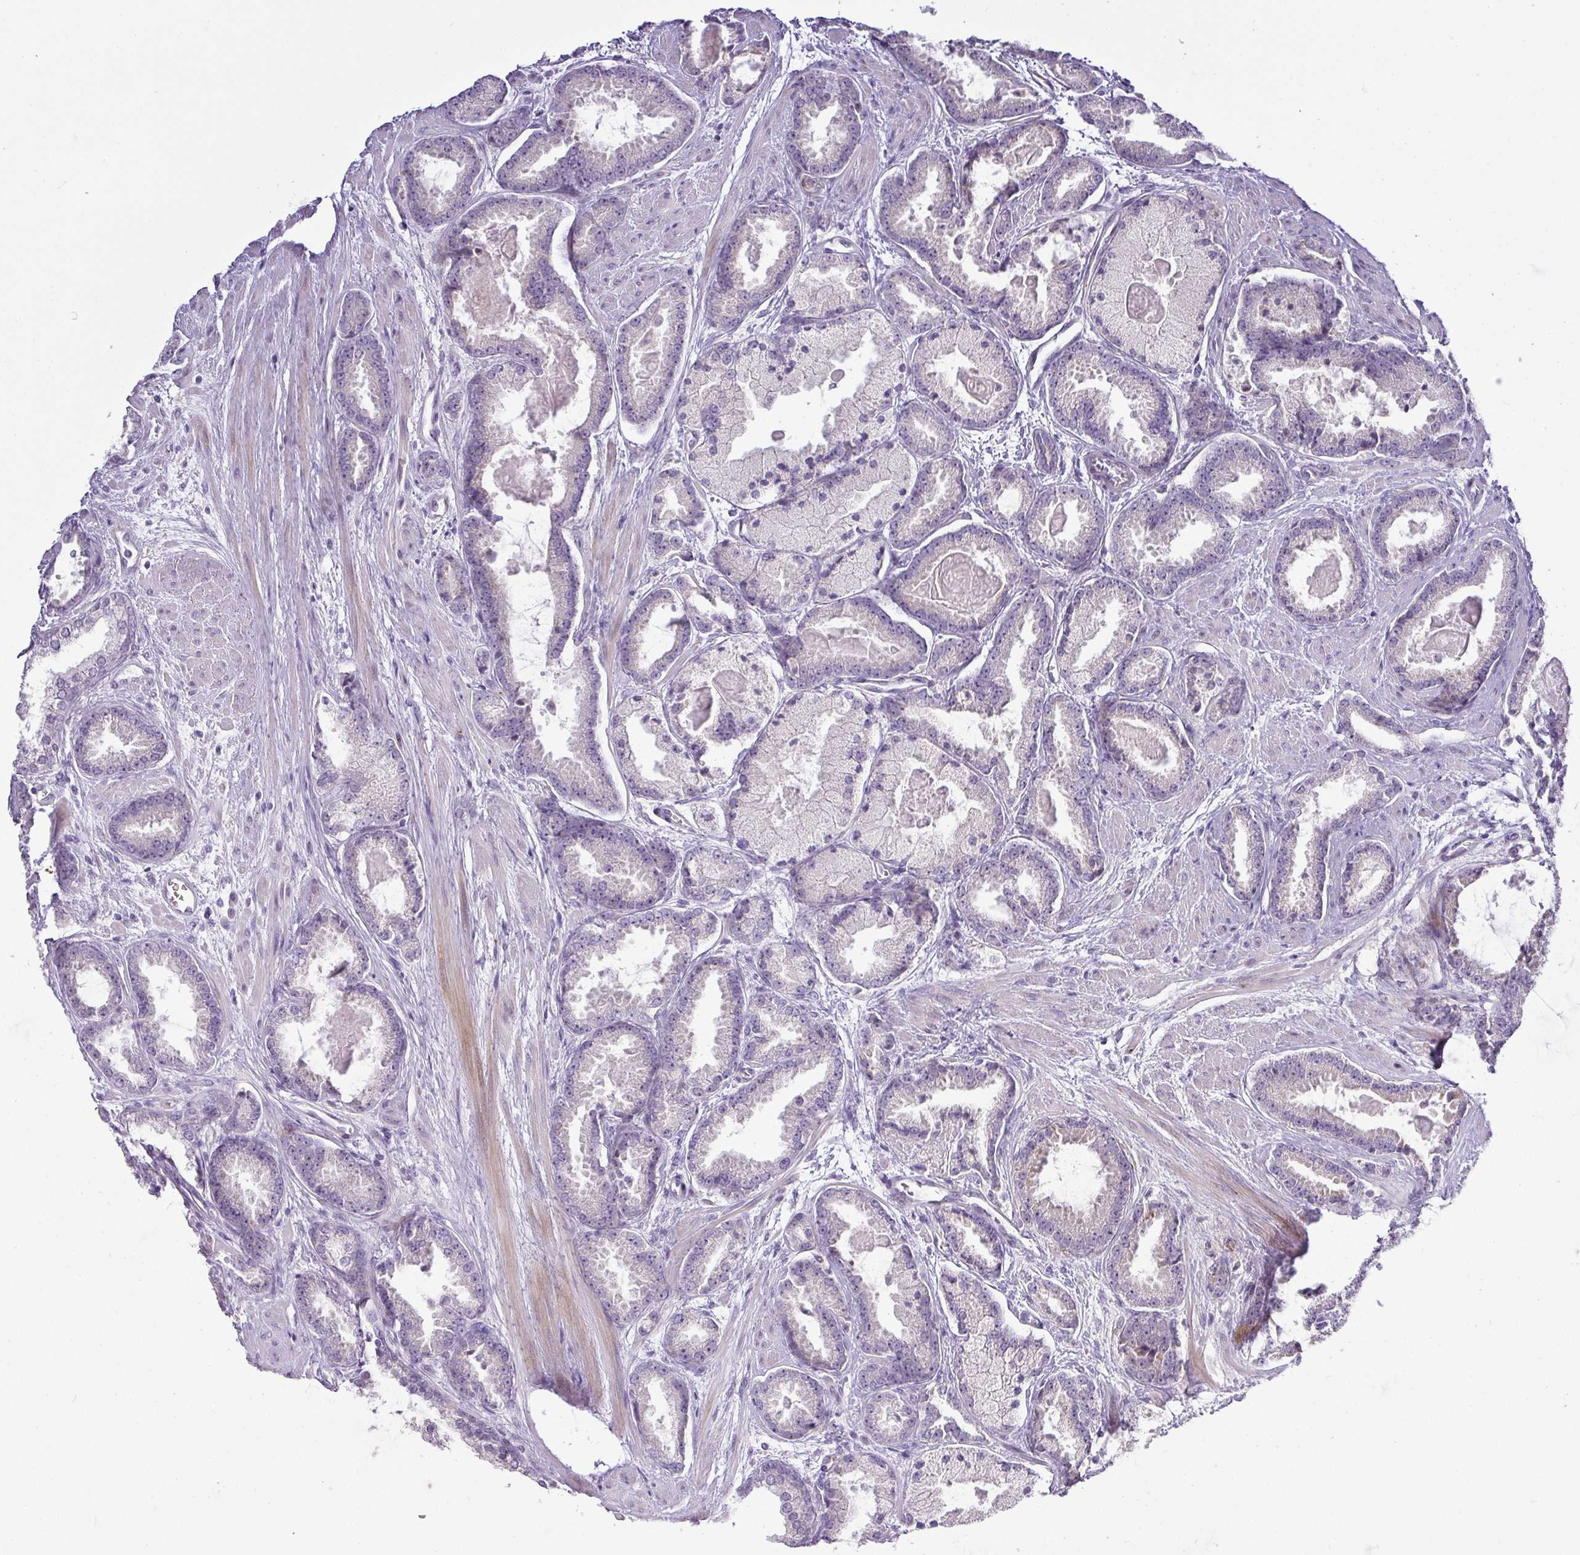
{"staining": {"intensity": "negative", "quantity": "none", "location": "none"}, "tissue": "prostate cancer", "cell_type": "Tumor cells", "image_type": "cancer", "snomed": [{"axis": "morphology", "description": "Adenocarcinoma, Low grade"}, {"axis": "topography", "description": "Prostate"}], "caption": "The IHC image has no significant expression in tumor cells of prostate cancer (low-grade adenocarcinoma) tissue. (DAB (3,3'-diaminobenzidine) immunohistochemistry visualized using brightfield microscopy, high magnification).", "gene": "ATP6V1F", "patient": {"sex": "male", "age": 62}}